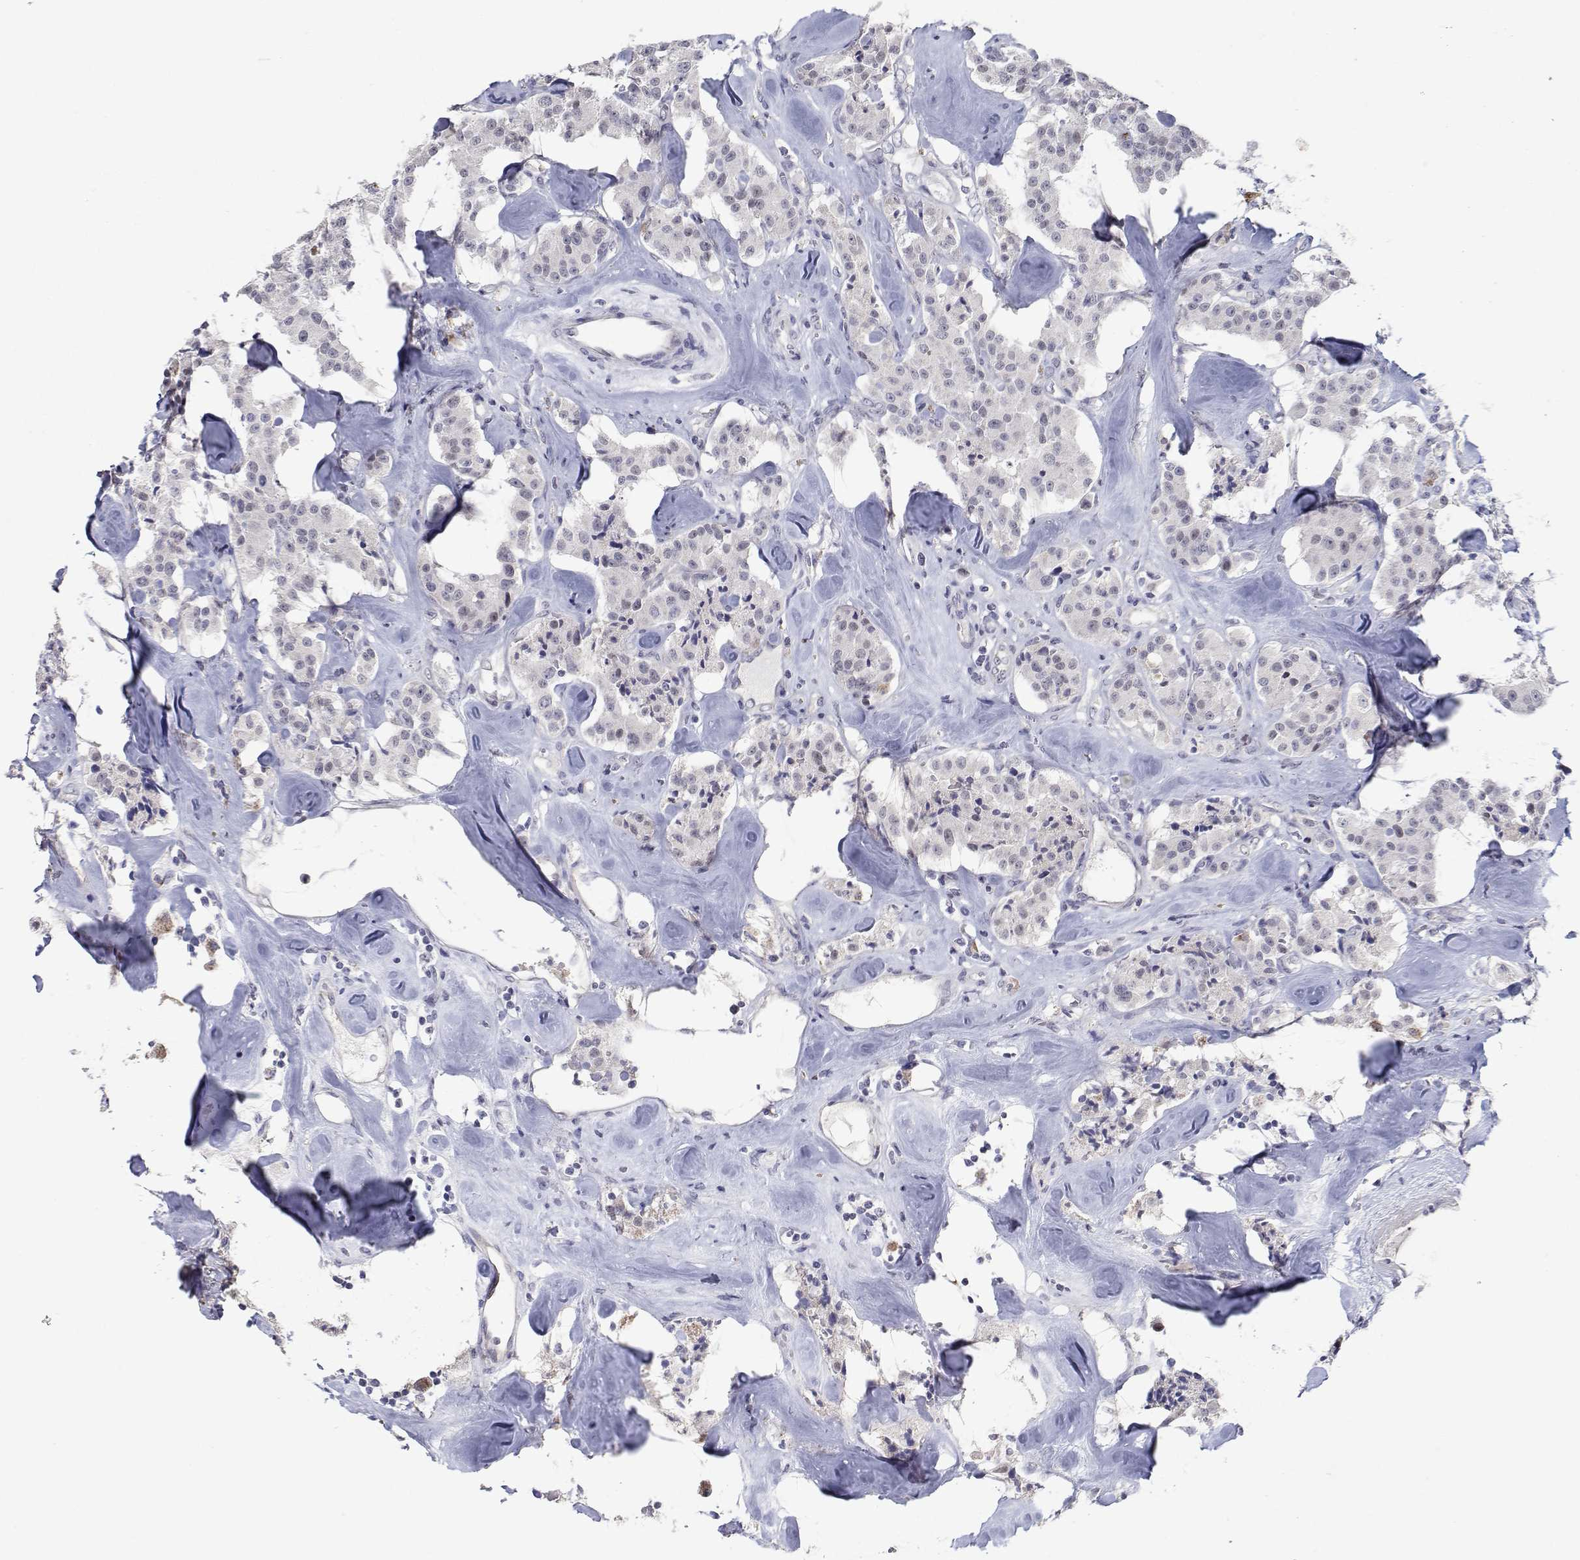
{"staining": {"intensity": "negative", "quantity": "none", "location": "none"}, "tissue": "carcinoid", "cell_type": "Tumor cells", "image_type": "cancer", "snomed": [{"axis": "morphology", "description": "Carcinoid, malignant, NOS"}, {"axis": "topography", "description": "Pancreas"}], "caption": "High magnification brightfield microscopy of carcinoid (malignant) stained with DAB (brown) and counterstained with hematoxylin (blue): tumor cells show no significant expression.", "gene": "RBPJL", "patient": {"sex": "male", "age": 41}}